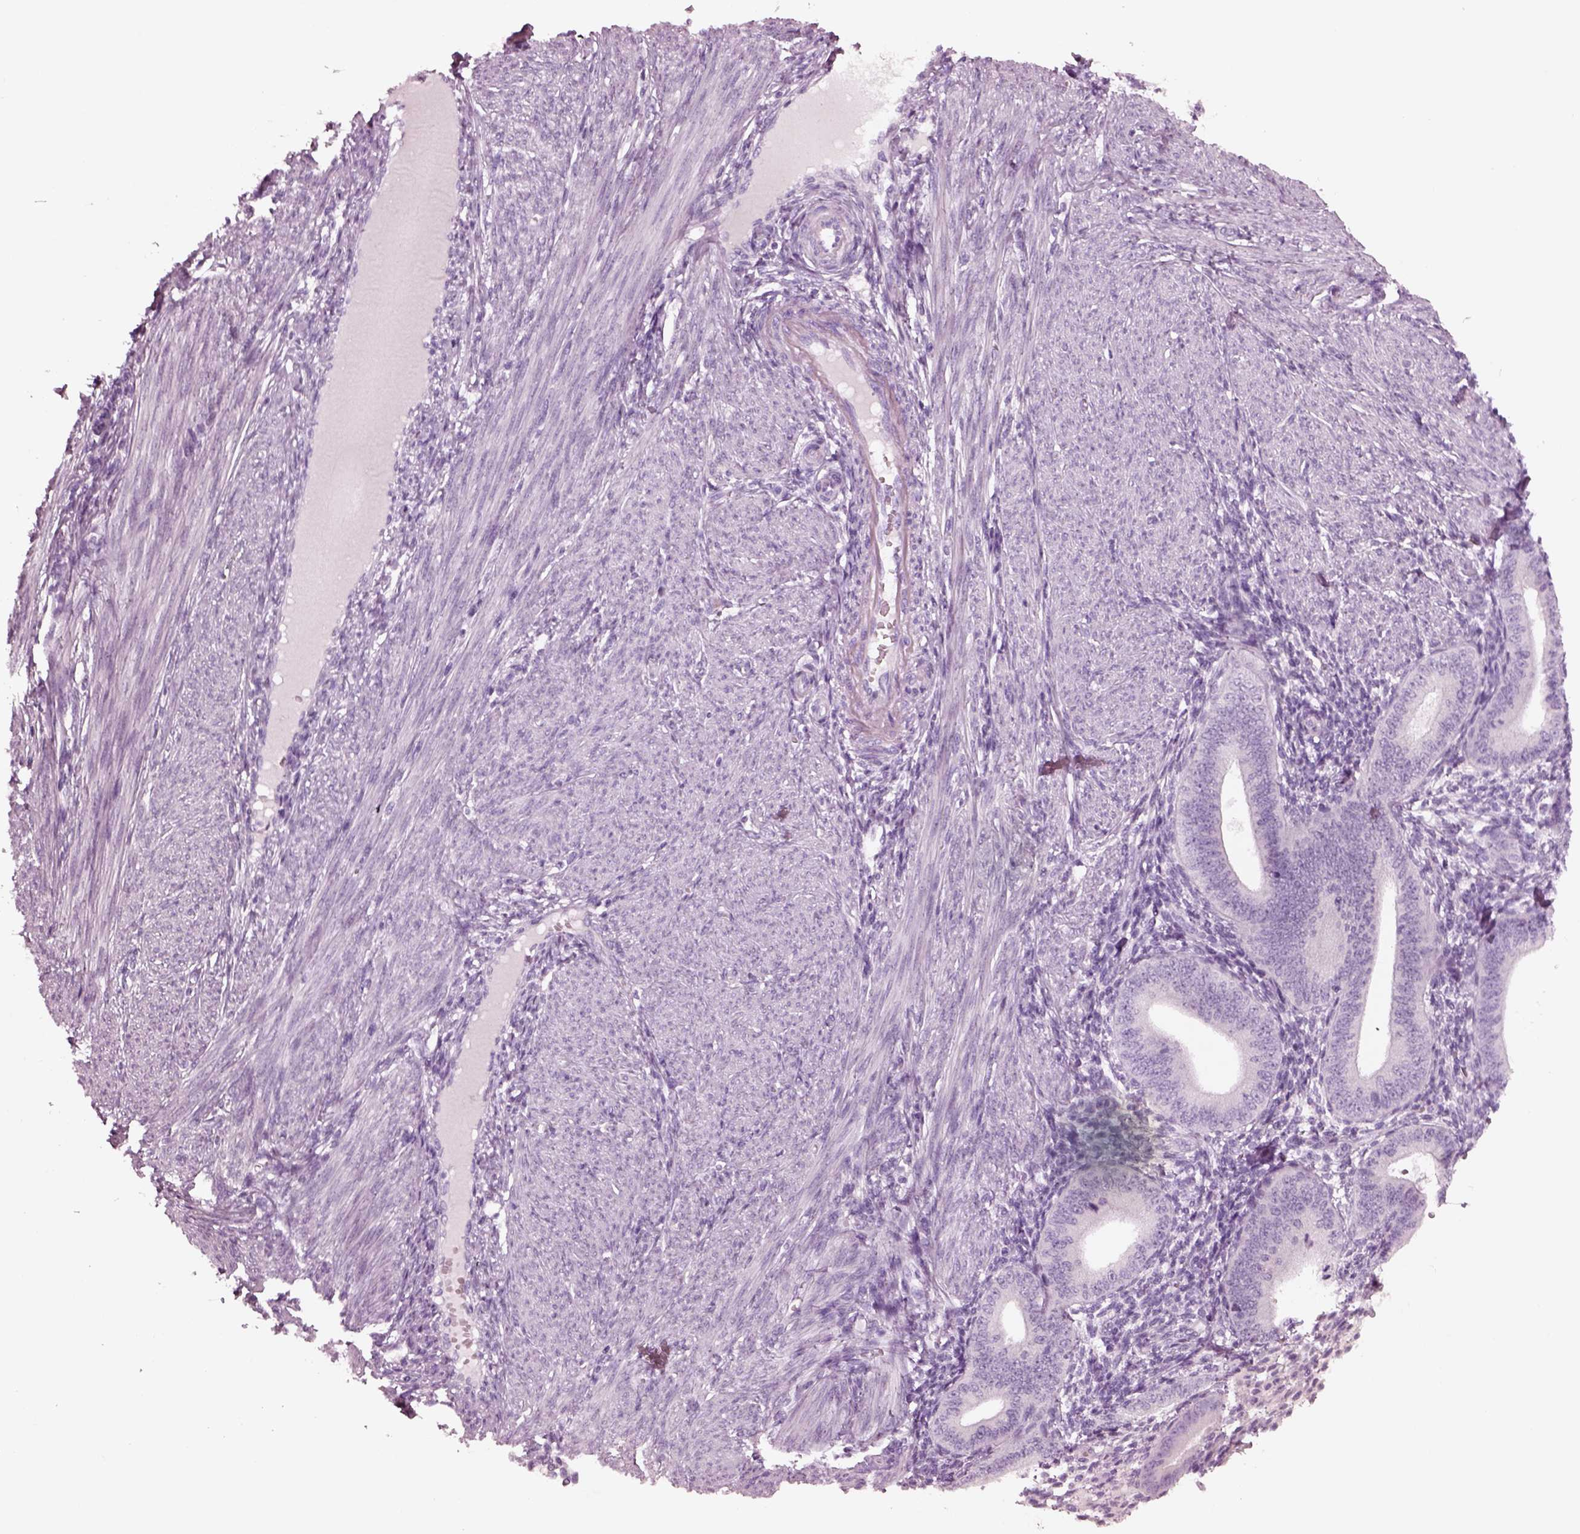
{"staining": {"intensity": "negative", "quantity": "none", "location": "none"}, "tissue": "endometrium", "cell_type": "Cells in endometrial stroma", "image_type": "normal", "snomed": [{"axis": "morphology", "description": "Normal tissue, NOS"}, {"axis": "topography", "description": "Endometrium"}], "caption": "Immunohistochemistry (IHC) micrograph of normal human endometrium stained for a protein (brown), which demonstrates no staining in cells in endometrial stroma.", "gene": "NMRK2", "patient": {"sex": "female", "age": 39}}